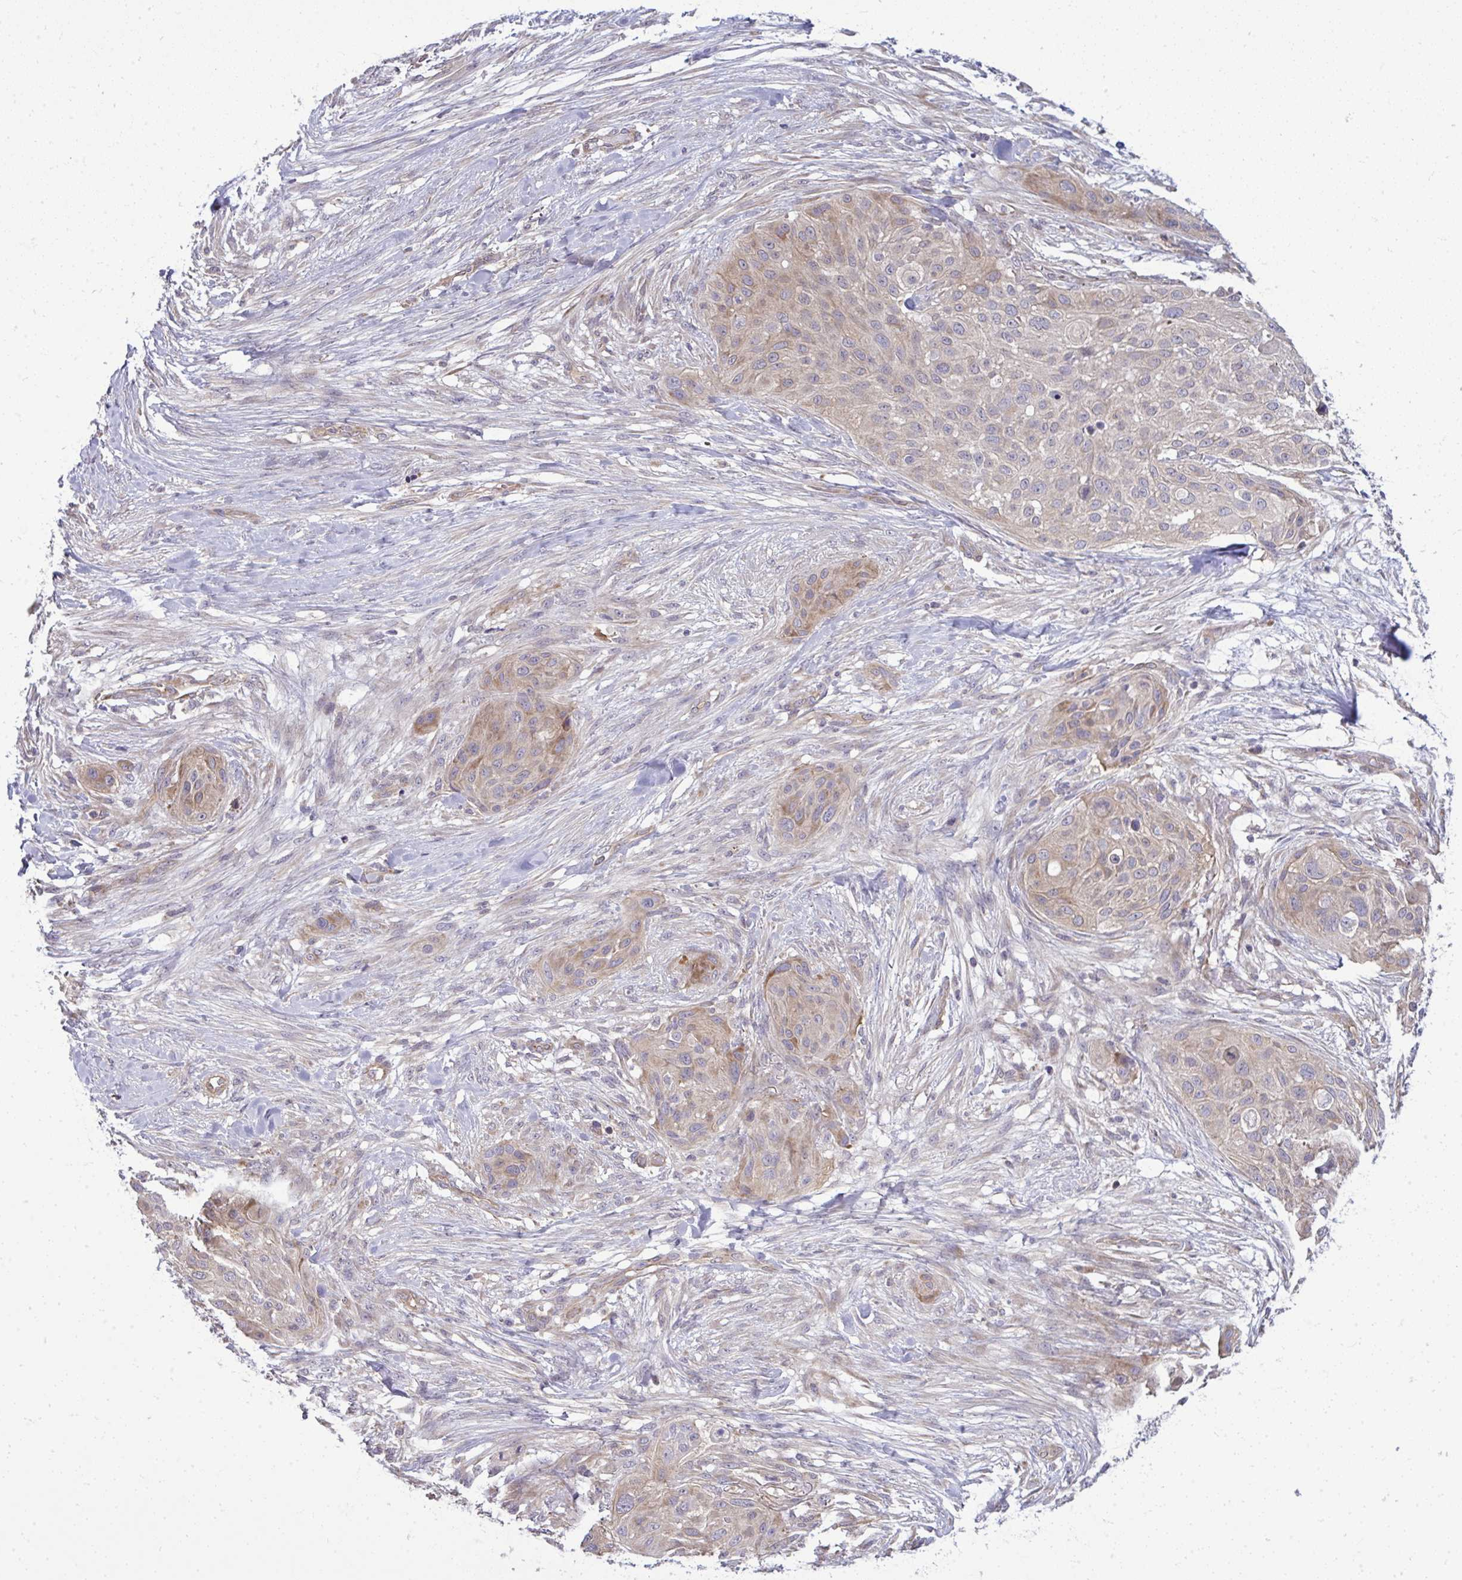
{"staining": {"intensity": "weak", "quantity": "25%-75%", "location": "cytoplasmic/membranous"}, "tissue": "skin cancer", "cell_type": "Tumor cells", "image_type": "cancer", "snomed": [{"axis": "morphology", "description": "Squamous cell carcinoma, NOS"}, {"axis": "topography", "description": "Skin"}], "caption": "Tumor cells show low levels of weak cytoplasmic/membranous expression in approximately 25%-75% of cells in human skin cancer. Using DAB (3,3'-diaminobenzidine) (brown) and hematoxylin (blue) stains, captured at high magnification using brightfield microscopy.", "gene": "FUT10", "patient": {"sex": "female", "age": 87}}